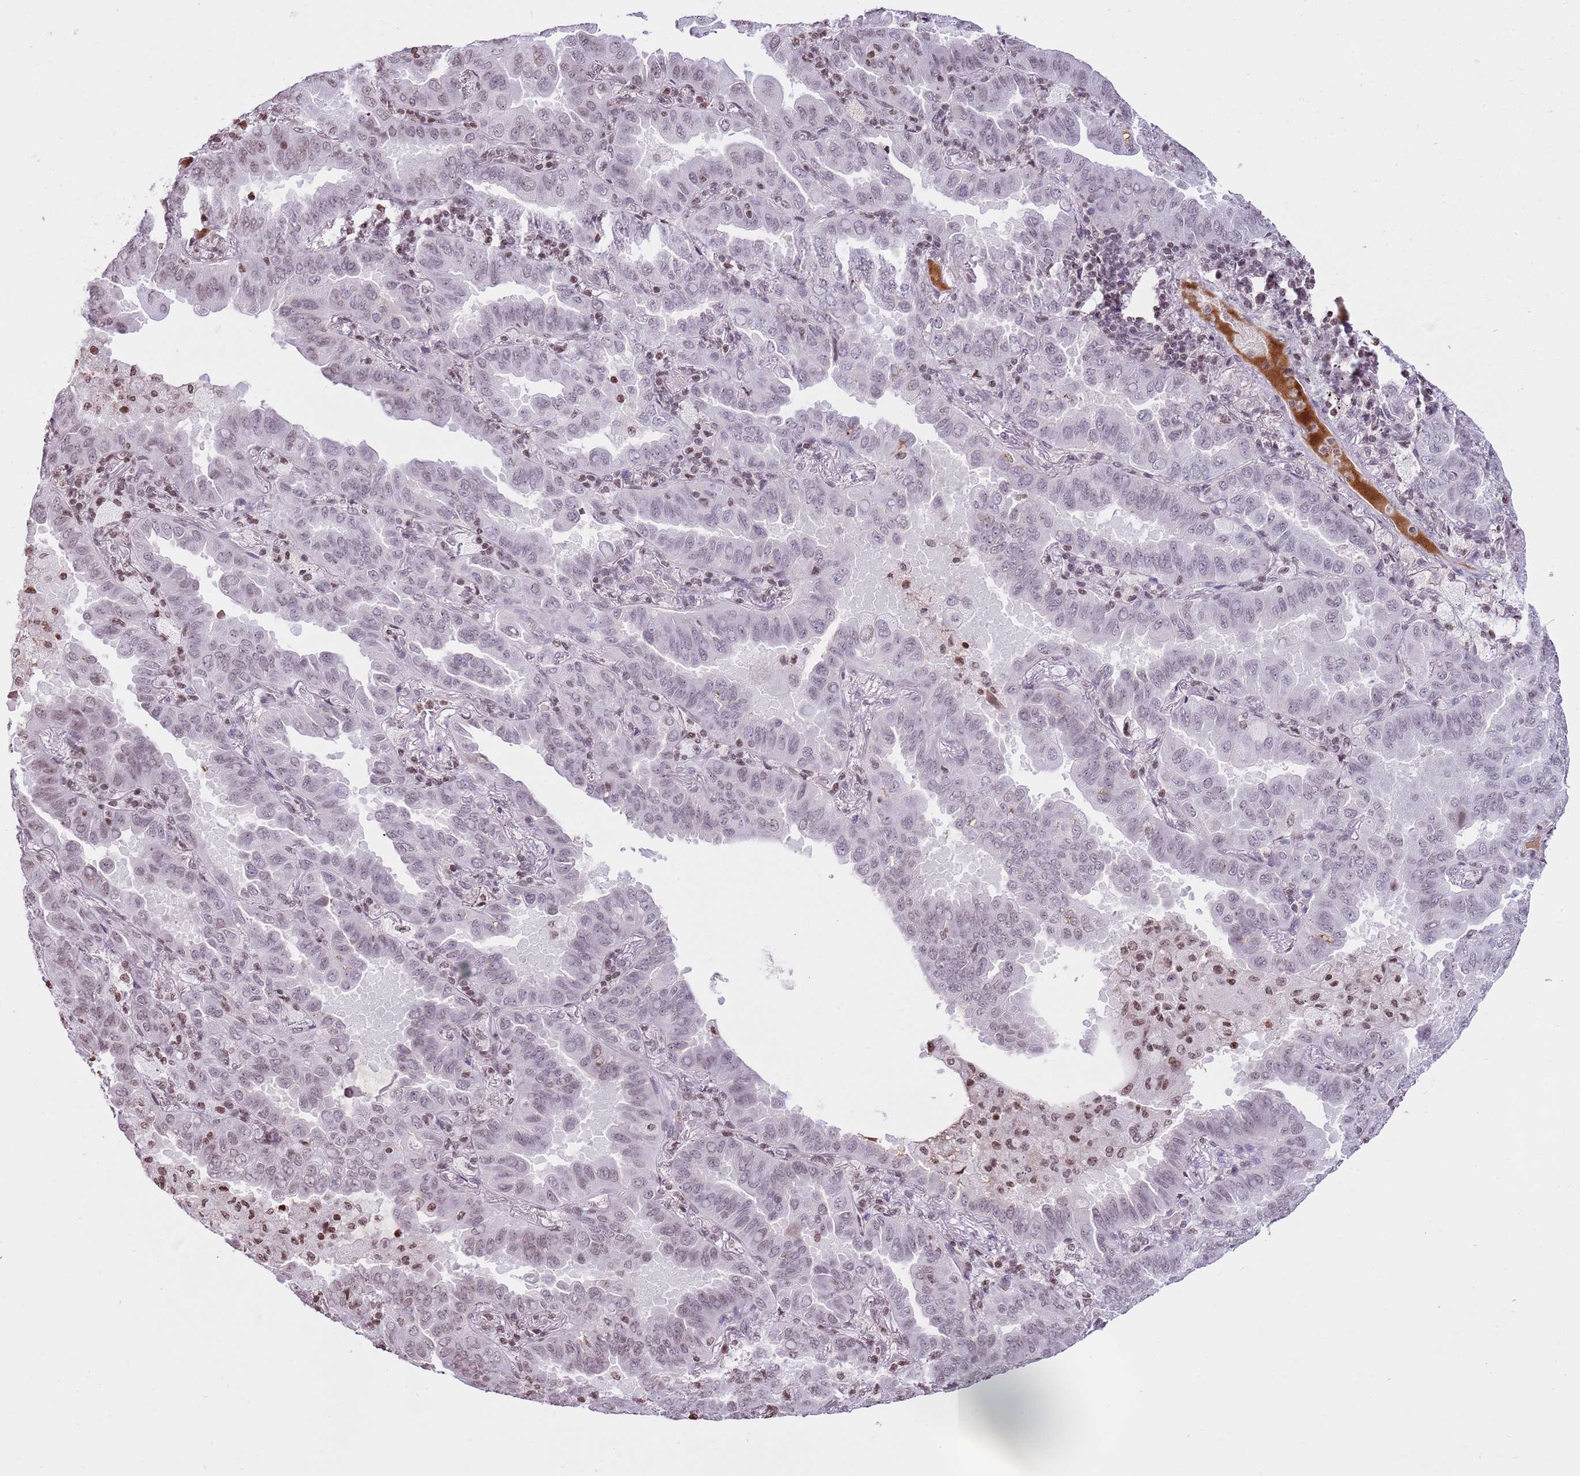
{"staining": {"intensity": "weak", "quantity": "25%-75%", "location": "nuclear"}, "tissue": "lung cancer", "cell_type": "Tumor cells", "image_type": "cancer", "snomed": [{"axis": "morphology", "description": "Adenocarcinoma, NOS"}, {"axis": "topography", "description": "Lung"}], "caption": "High-magnification brightfield microscopy of lung cancer stained with DAB (brown) and counterstained with hematoxylin (blue). tumor cells exhibit weak nuclear expression is identified in about25%-75% of cells.", "gene": "KPNA3", "patient": {"sex": "male", "age": 64}}